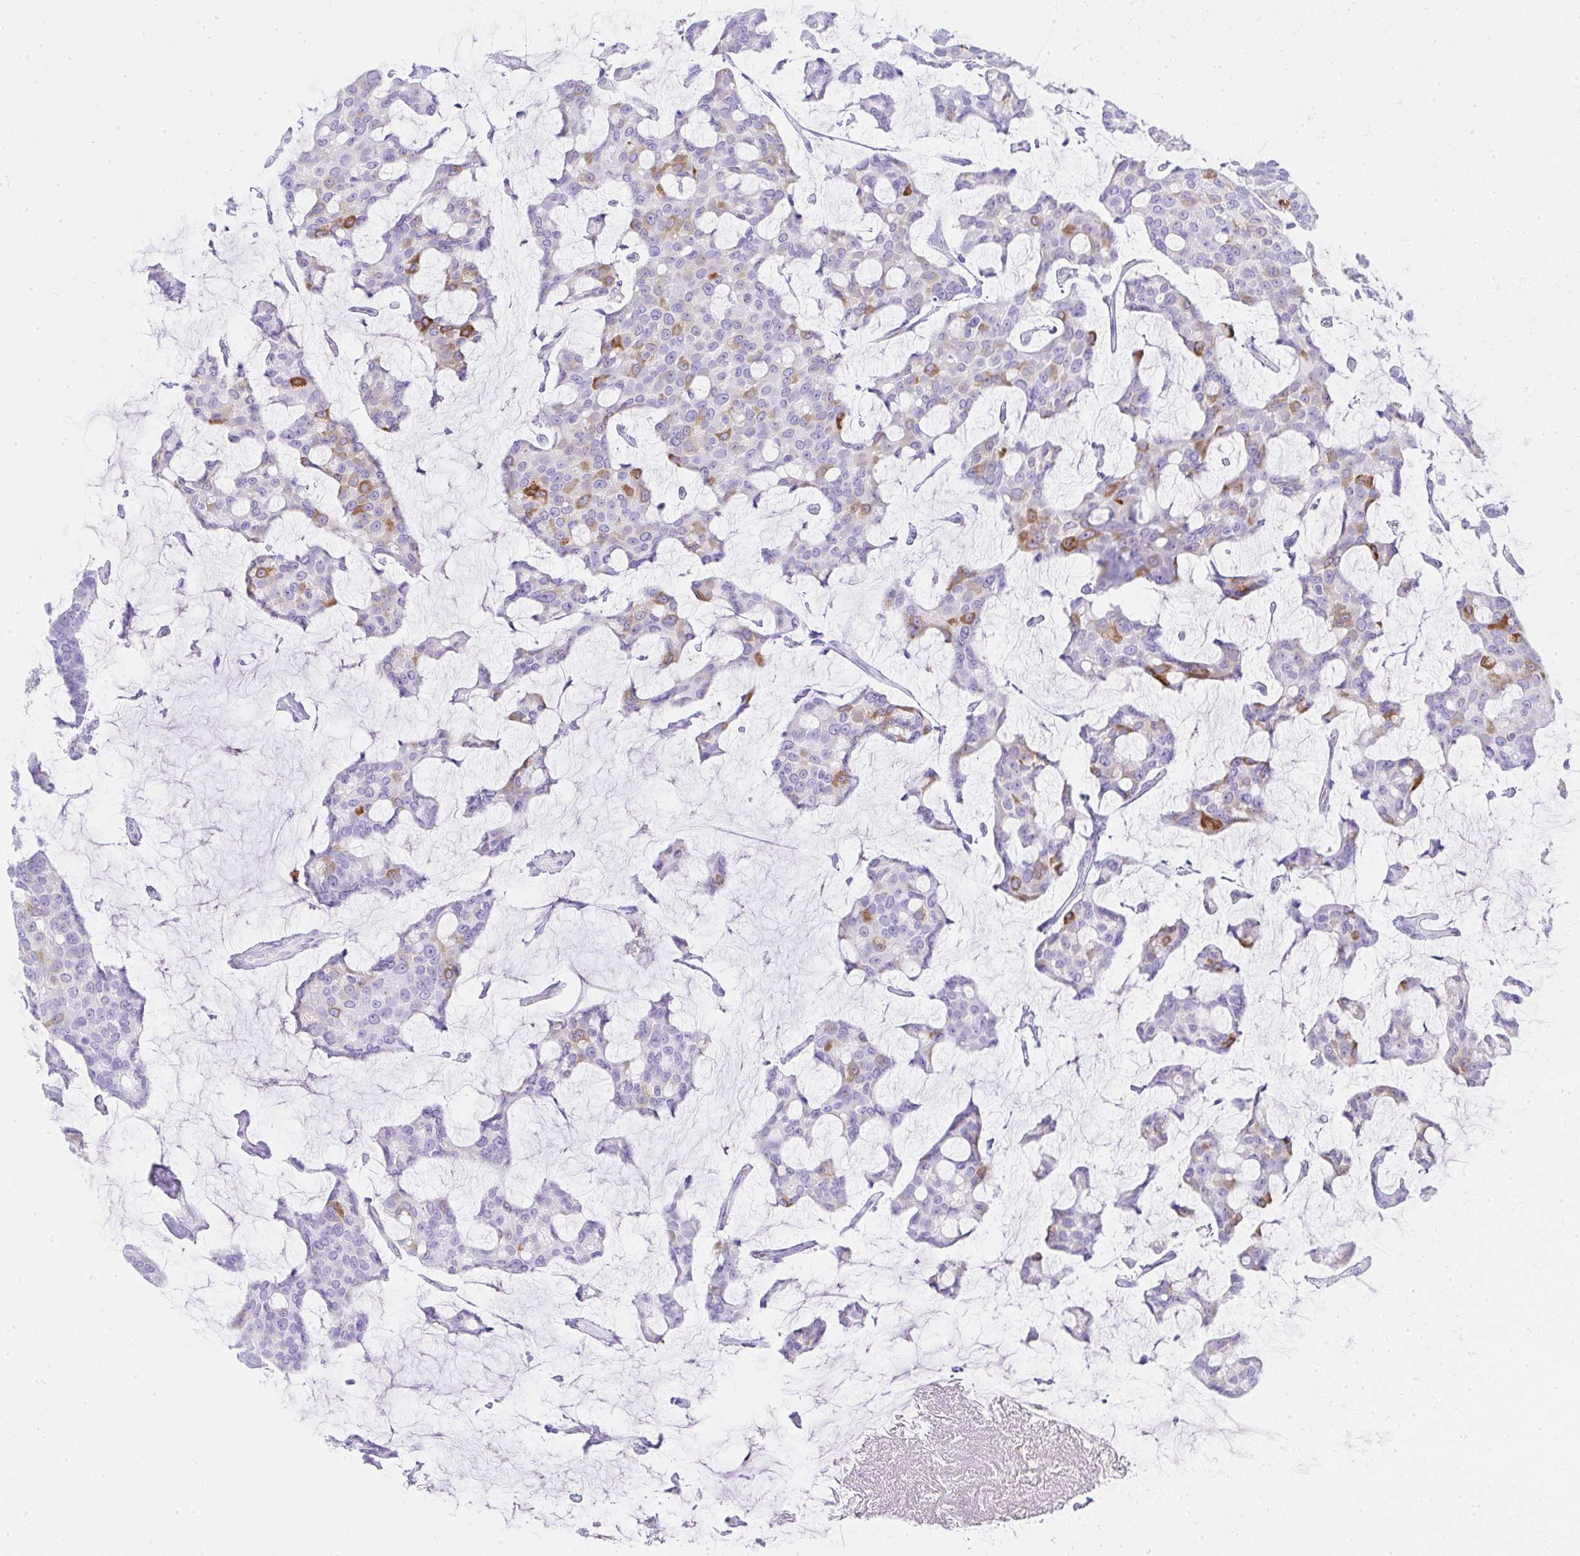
{"staining": {"intensity": "moderate", "quantity": "<25%", "location": "cytoplasmic/membranous"}, "tissue": "breast cancer", "cell_type": "Tumor cells", "image_type": "cancer", "snomed": [{"axis": "morphology", "description": "Duct carcinoma"}, {"axis": "topography", "description": "Breast"}], "caption": "Breast cancer (intraductal carcinoma) stained with DAB IHC reveals low levels of moderate cytoplasmic/membranous positivity in about <25% of tumor cells. (DAB = brown stain, brightfield microscopy at high magnification).", "gene": "CDADC1", "patient": {"sex": "female", "age": 91}}